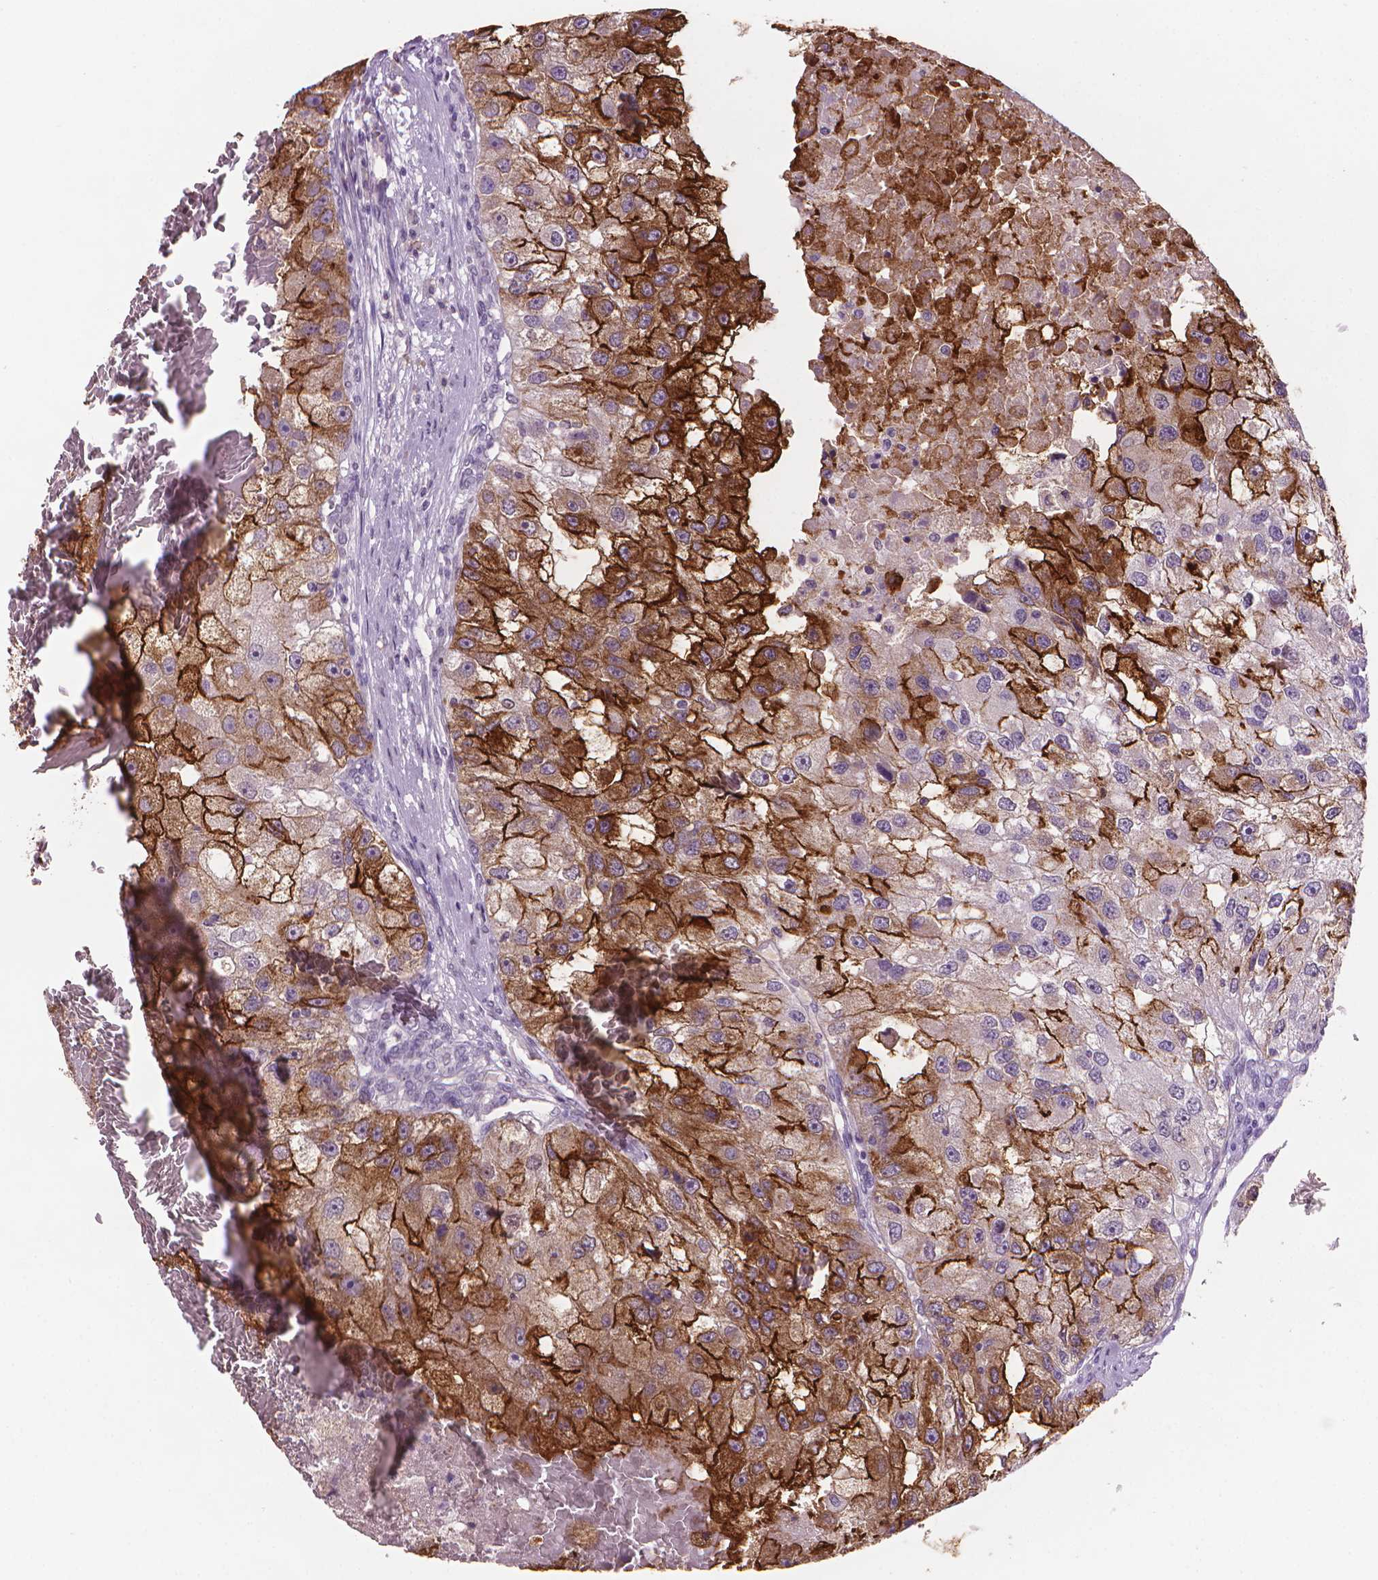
{"staining": {"intensity": "strong", "quantity": "25%-75%", "location": "cytoplasmic/membranous"}, "tissue": "renal cancer", "cell_type": "Tumor cells", "image_type": "cancer", "snomed": [{"axis": "morphology", "description": "Adenocarcinoma, NOS"}, {"axis": "topography", "description": "Kidney"}], "caption": "Protein staining of renal adenocarcinoma tissue demonstrates strong cytoplasmic/membranous staining in about 25%-75% of tumor cells. Using DAB (brown) and hematoxylin (blue) stains, captured at high magnification using brightfield microscopy.", "gene": "MUC1", "patient": {"sex": "male", "age": 63}}